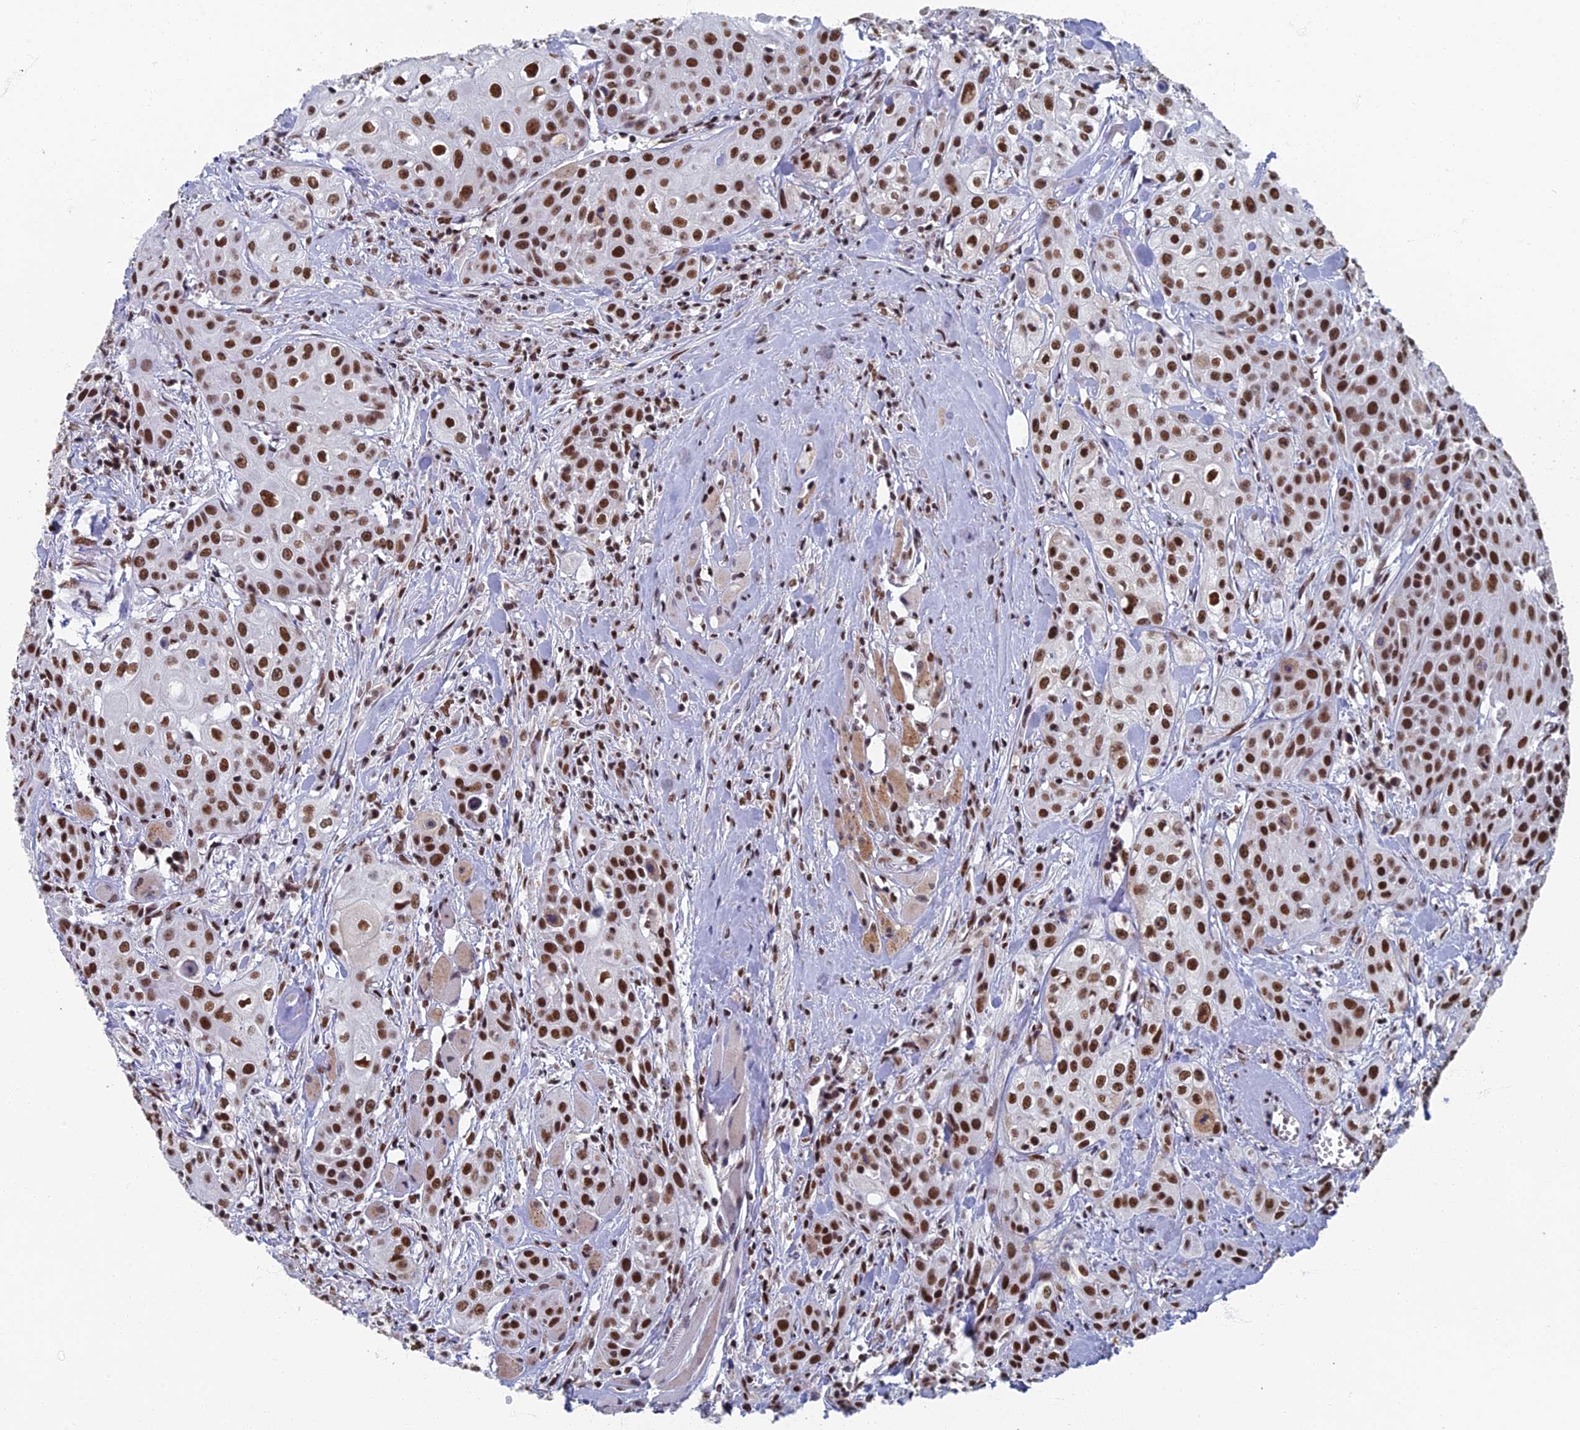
{"staining": {"intensity": "moderate", "quantity": ">75%", "location": "nuclear"}, "tissue": "head and neck cancer", "cell_type": "Tumor cells", "image_type": "cancer", "snomed": [{"axis": "morphology", "description": "Squamous cell carcinoma, NOS"}, {"axis": "topography", "description": "Oral tissue"}, {"axis": "topography", "description": "Head-Neck"}], "caption": "Immunohistochemical staining of head and neck cancer reveals medium levels of moderate nuclear positivity in about >75% of tumor cells.", "gene": "TAF13", "patient": {"sex": "female", "age": 82}}